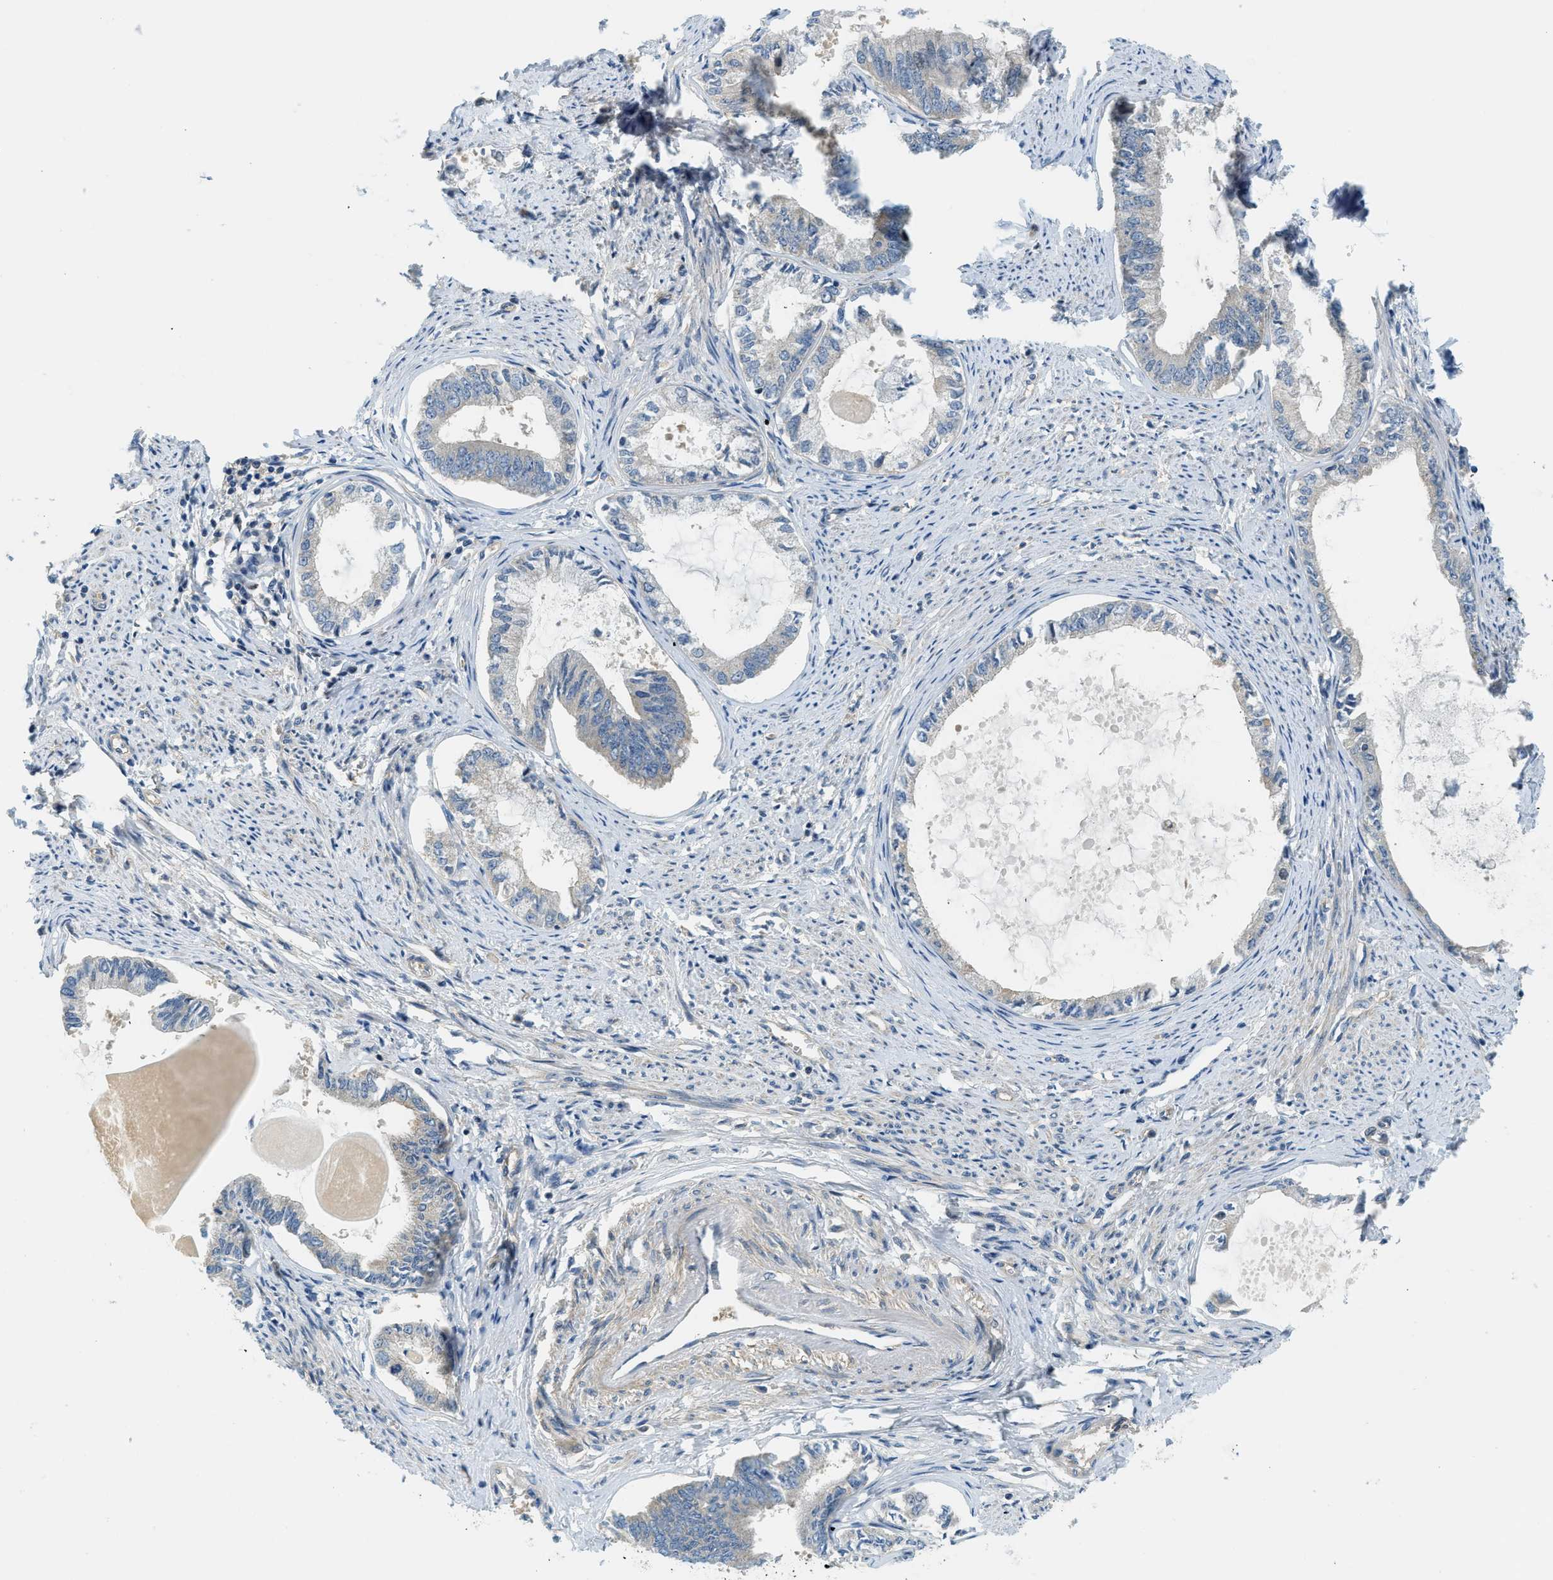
{"staining": {"intensity": "negative", "quantity": "none", "location": "none"}, "tissue": "endometrial cancer", "cell_type": "Tumor cells", "image_type": "cancer", "snomed": [{"axis": "morphology", "description": "Adenocarcinoma, NOS"}, {"axis": "topography", "description": "Endometrium"}], "caption": "IHC of human adenocarcinoma (endometrial) displays no positivity in tumor cells. (Brightfield microscopy of DAB (3,3'-diaminobenzidine) immunohistochemistry (IHC) at high magnification).", "gene": "KCNK1", "patient": {"sex": "female", "age": 86}}